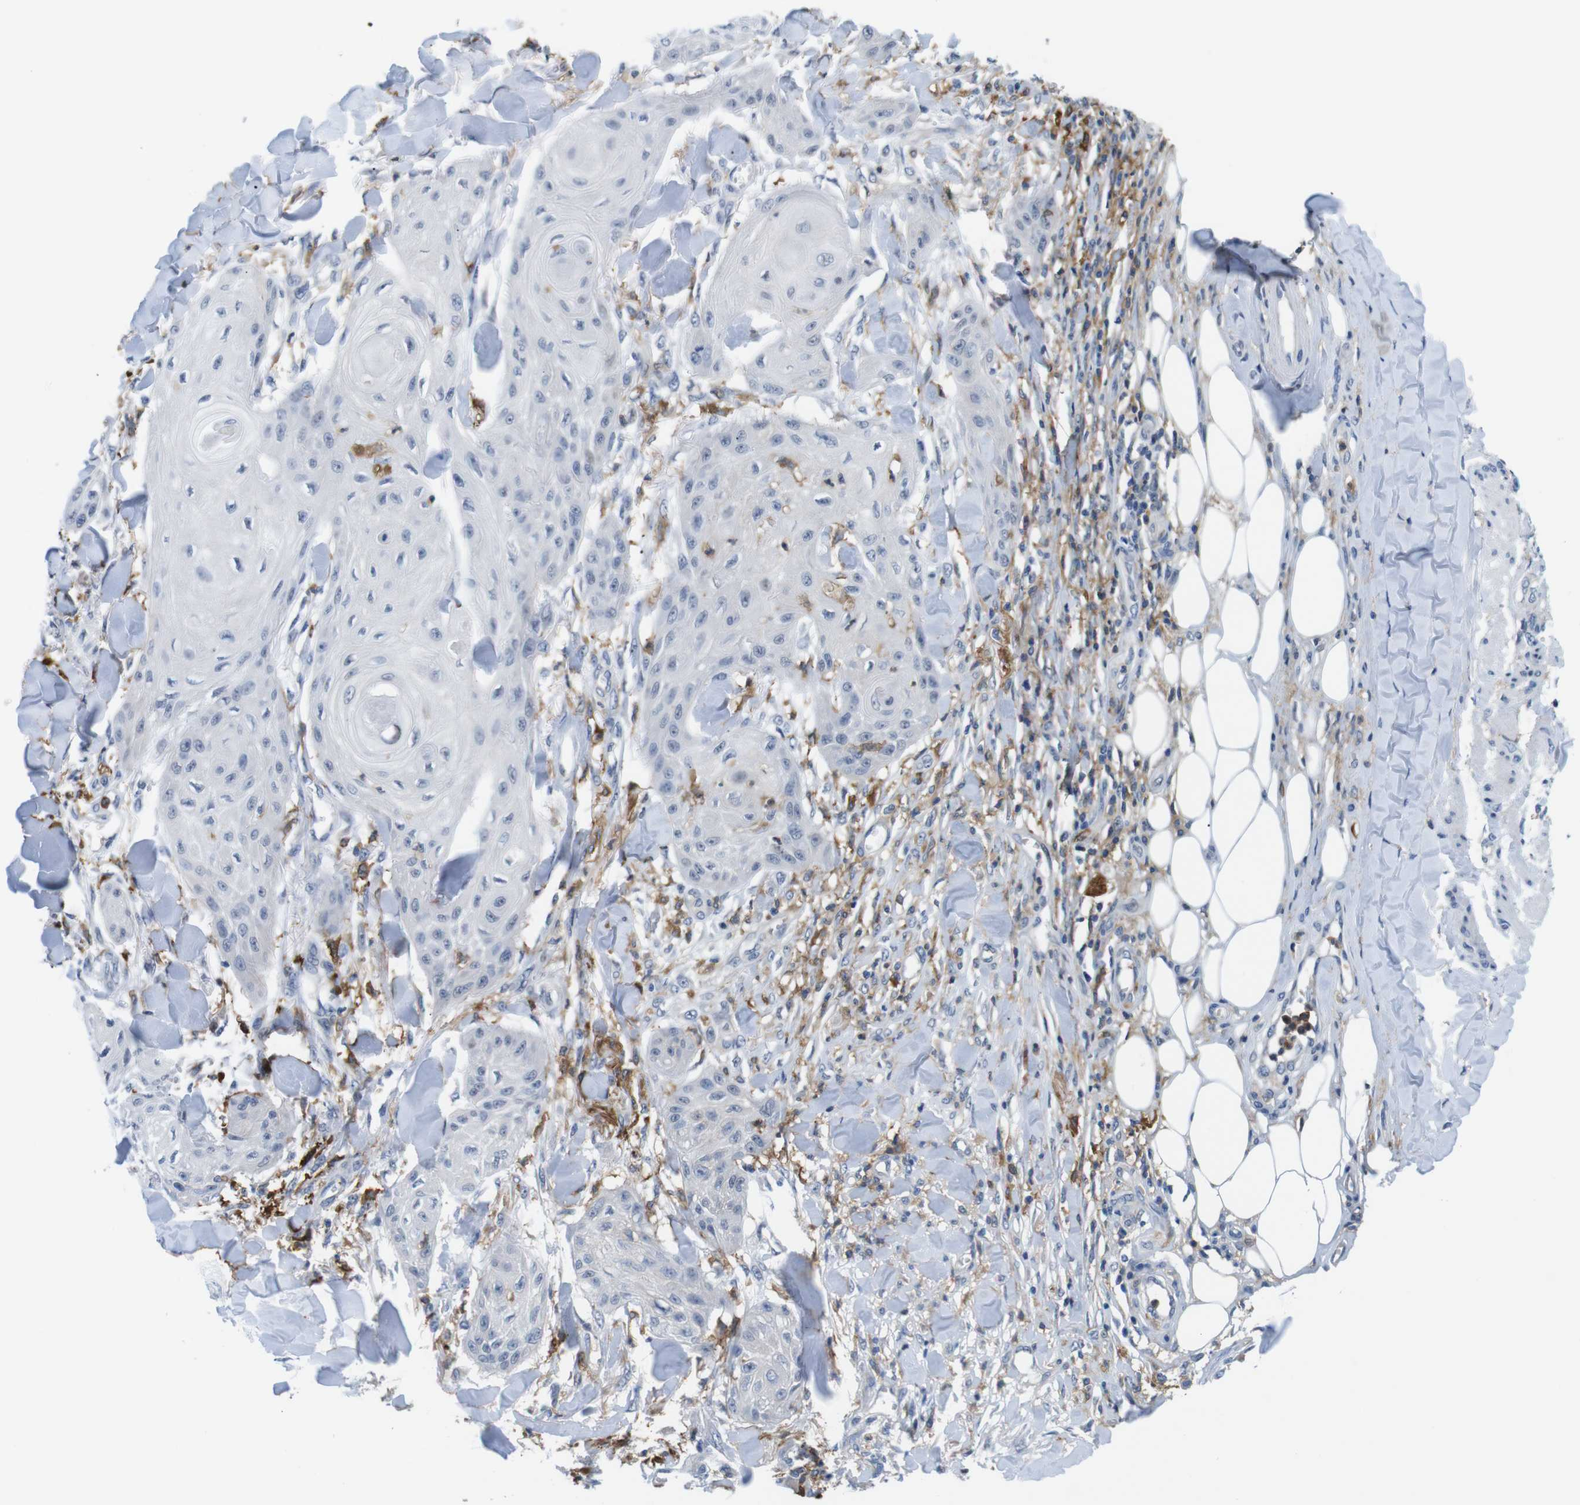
{"staining": {"intensity": "negative", "quantity": "none", "location": "none"}, "tissue": "skin cancer", "cell_type": "Tumor cells", "image_type": "cancer", "snomed": [{"axis": "morphology", "description": "Squamous cell carcinoma, NOS"}, {"axis": "topography", "description": "Skin"}], "caption": "Tumor cells show no significant expression in squamous cell carcinoma (skin).", "gene": "CD300C", "patient": {"sex": "male", "age": 74}}